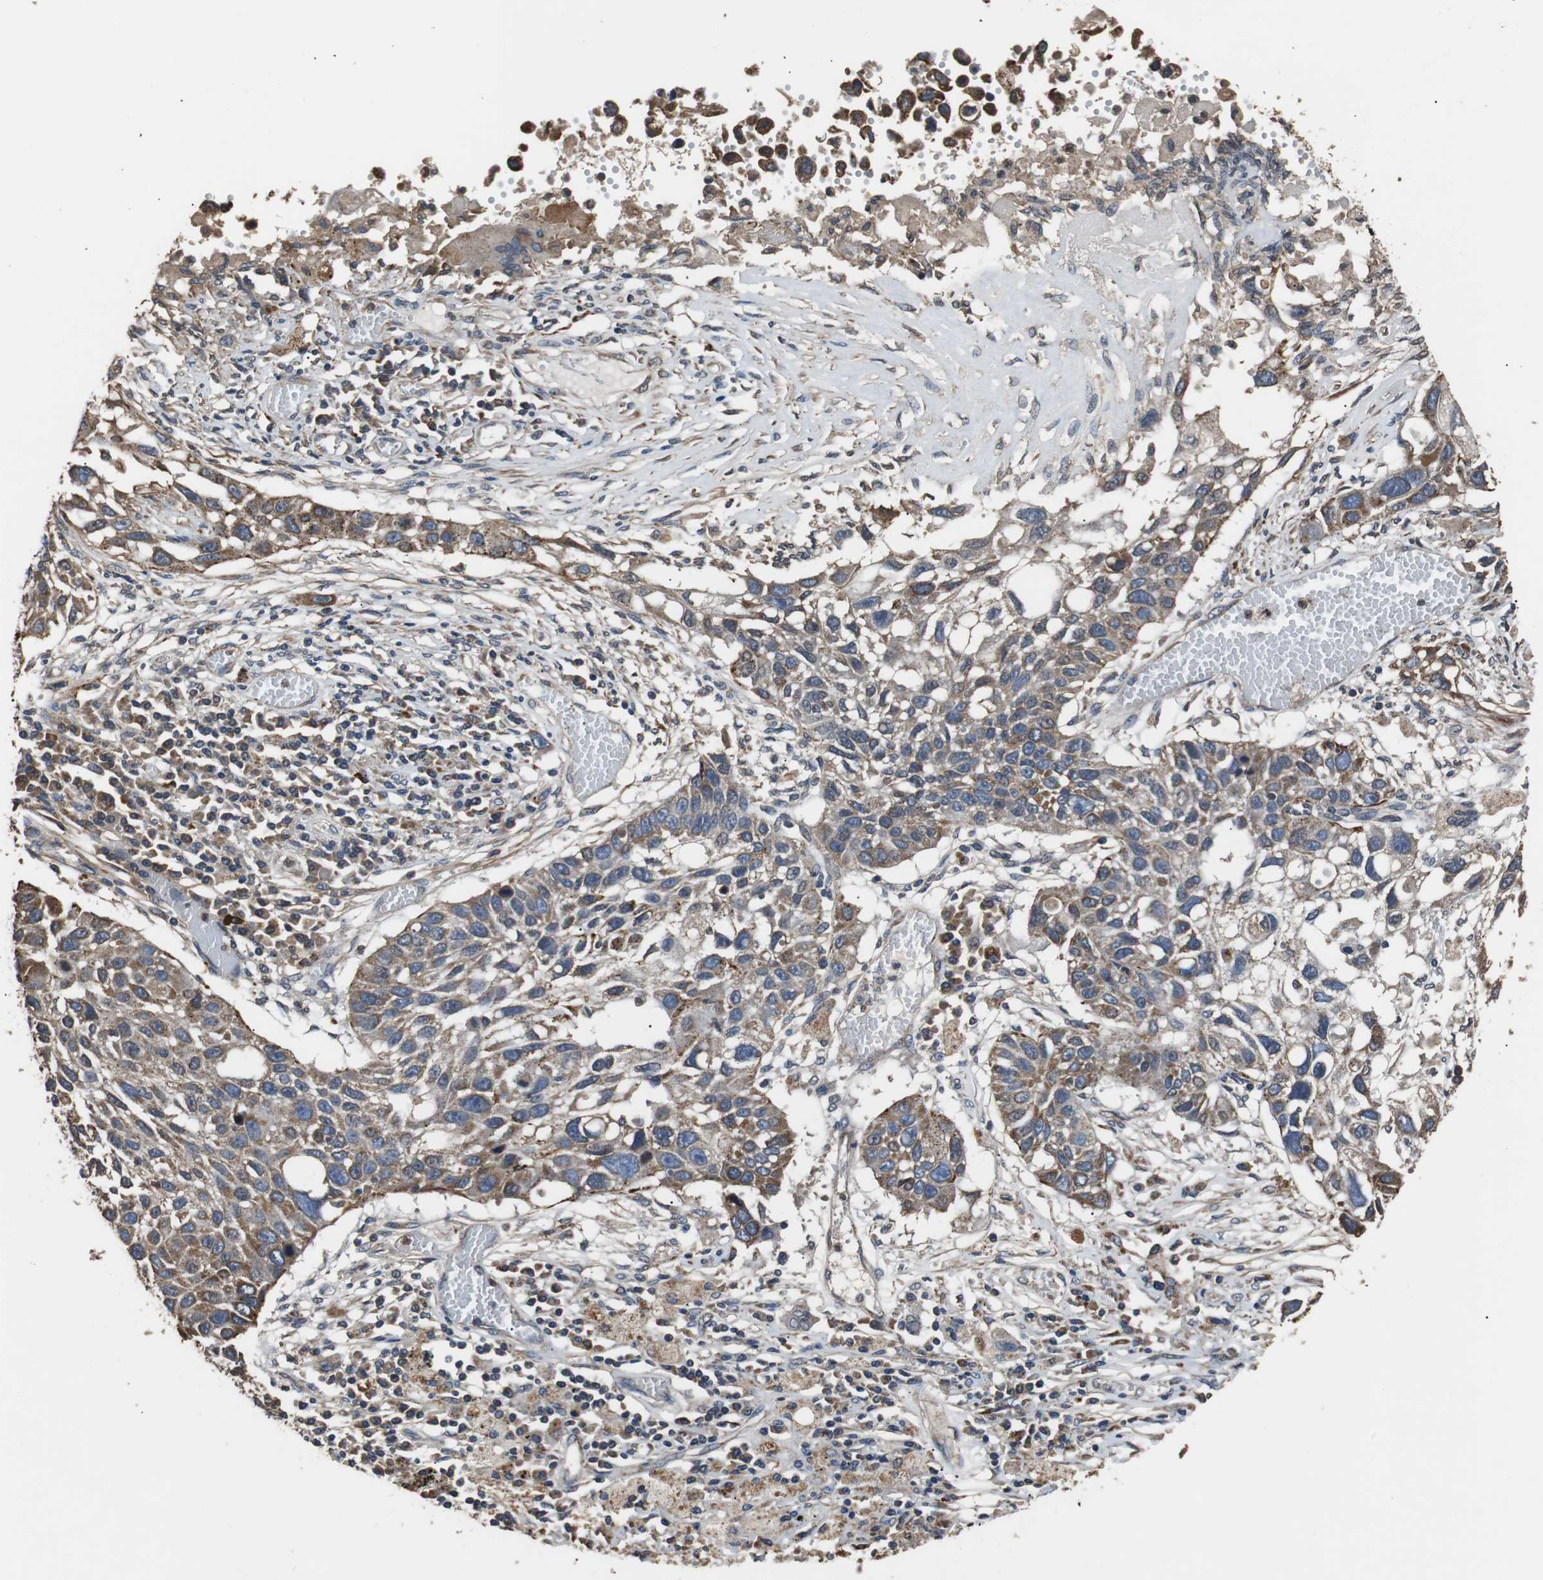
{"staining": {"intensity": "strong", "quantity": ">75%", "location": "cytoplasmic/membranous"}, "tissue": "lung cancer", "cell_type": "Tumor cells", "image_type": "cancer", "snomed": [{"axis": "morphology", "description": "Squamous cell carcinoma, NOS"}, {"axis": "topography", "description": "Lung"}], "caption": "This is an image of immunohistochemistry staining of lung cancer (squamous cell carcinoma), which shows strong expression in the cytoplasmic/membranous of tumor cells.", "gene": "PITRM1", "patient": {"sex": "male", "age": 71}}